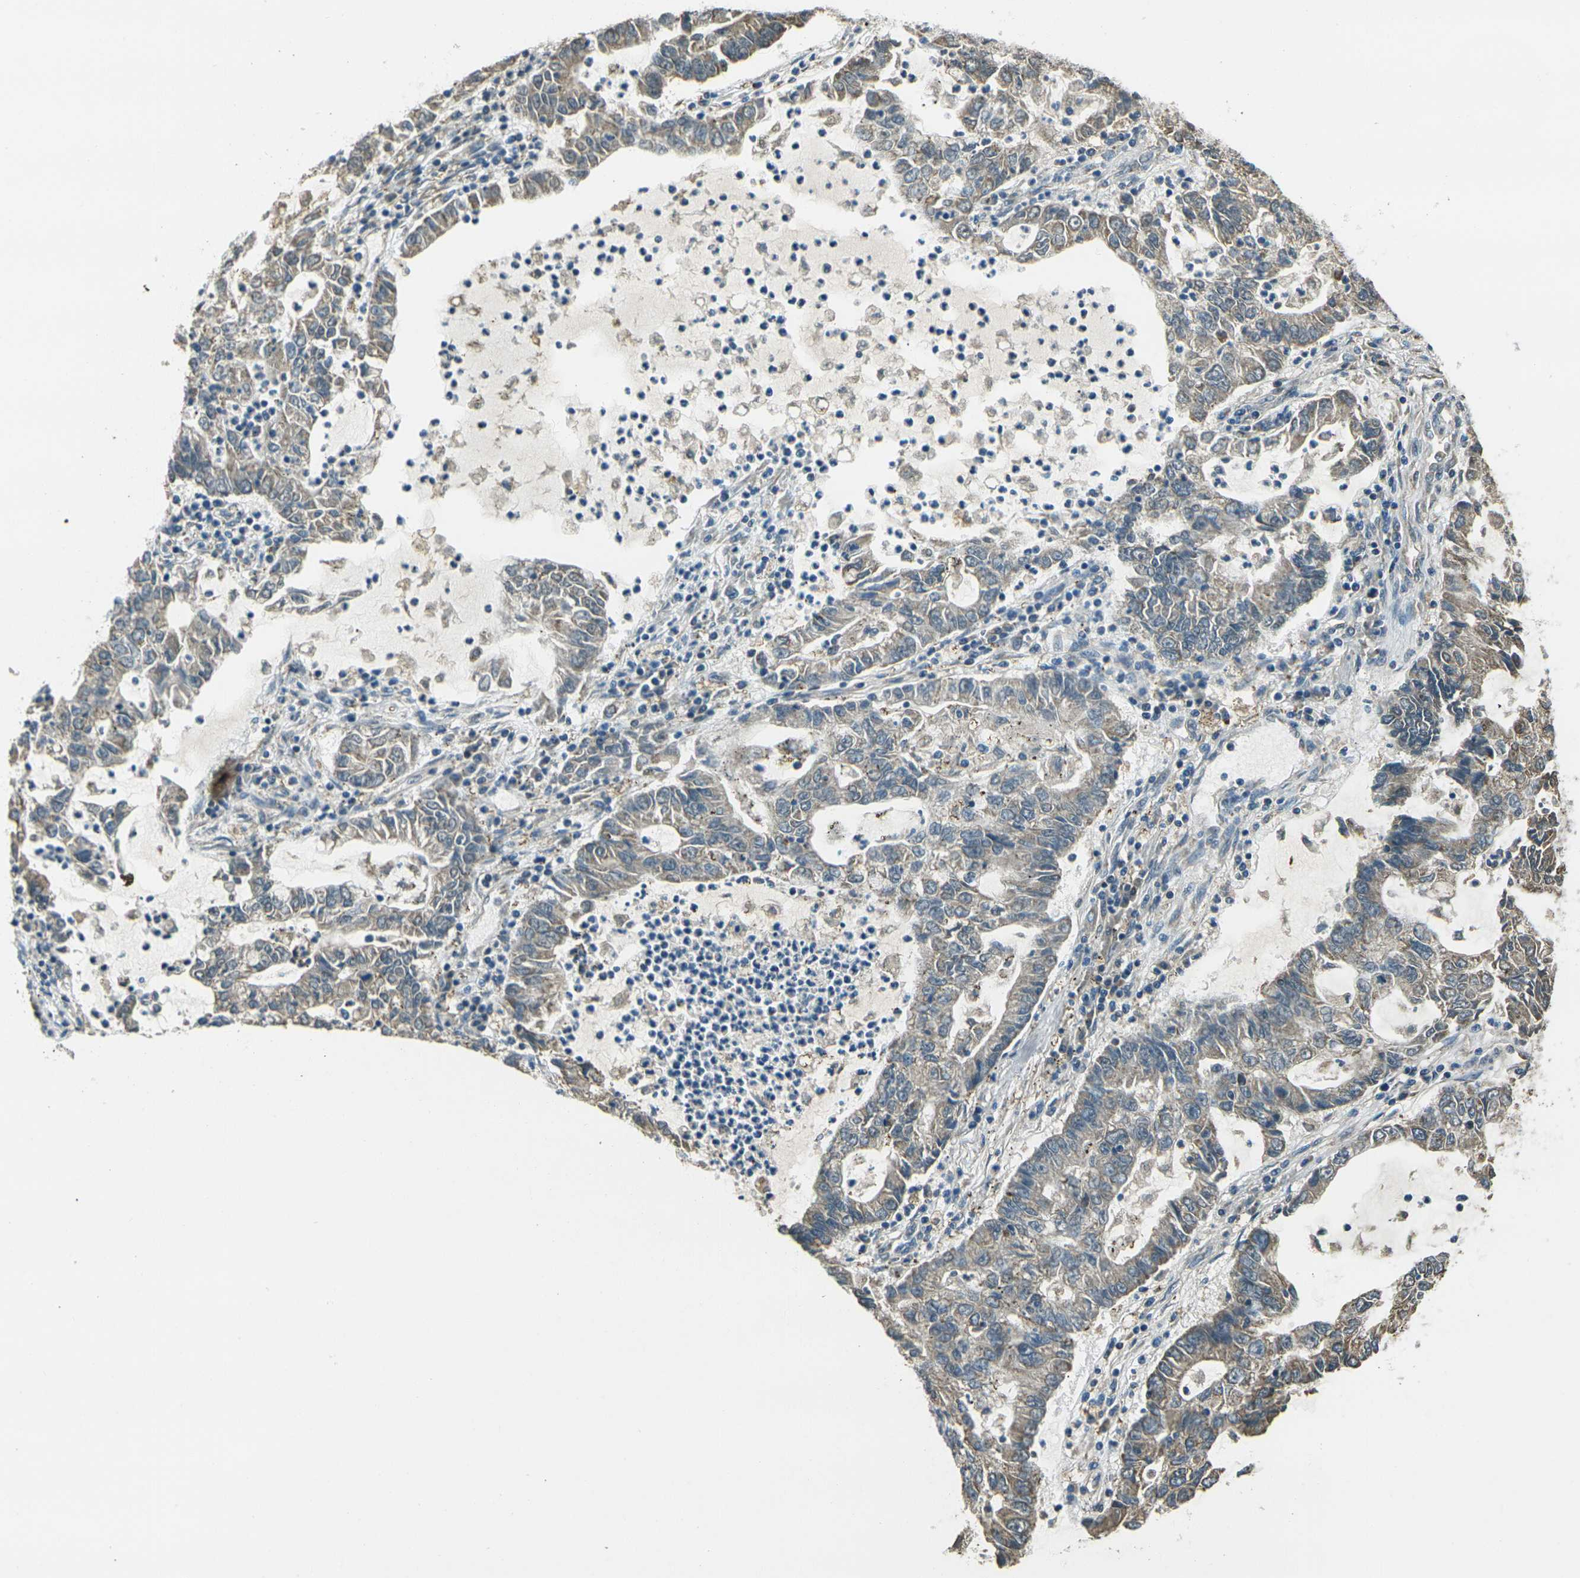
{"staining": {"intensity": "weak", "quantity": ">75%", "location": "cytoplasmic/membranous"}, "tissue": "lung cancer", "cell_type": "Tumor cells", "image_type": "cancer", "snomed": [{"axis": "morphology", "description": "Adenocarcinoma, NOS"}, {"axis": "topography", "description": "Lung"}], "caption": "Immunohistochemical staining of human adenocarcinoma (lung) exhibits low levels of weak cytoplasmic/membranous staining in about >75% of tumor cells. (DAB (3,3'-diaminobenzidine) = brown stain, brightfield microscopy at high magnification).", "gene": "IRF3", "patient": {"sex": "female", "age": 51}}